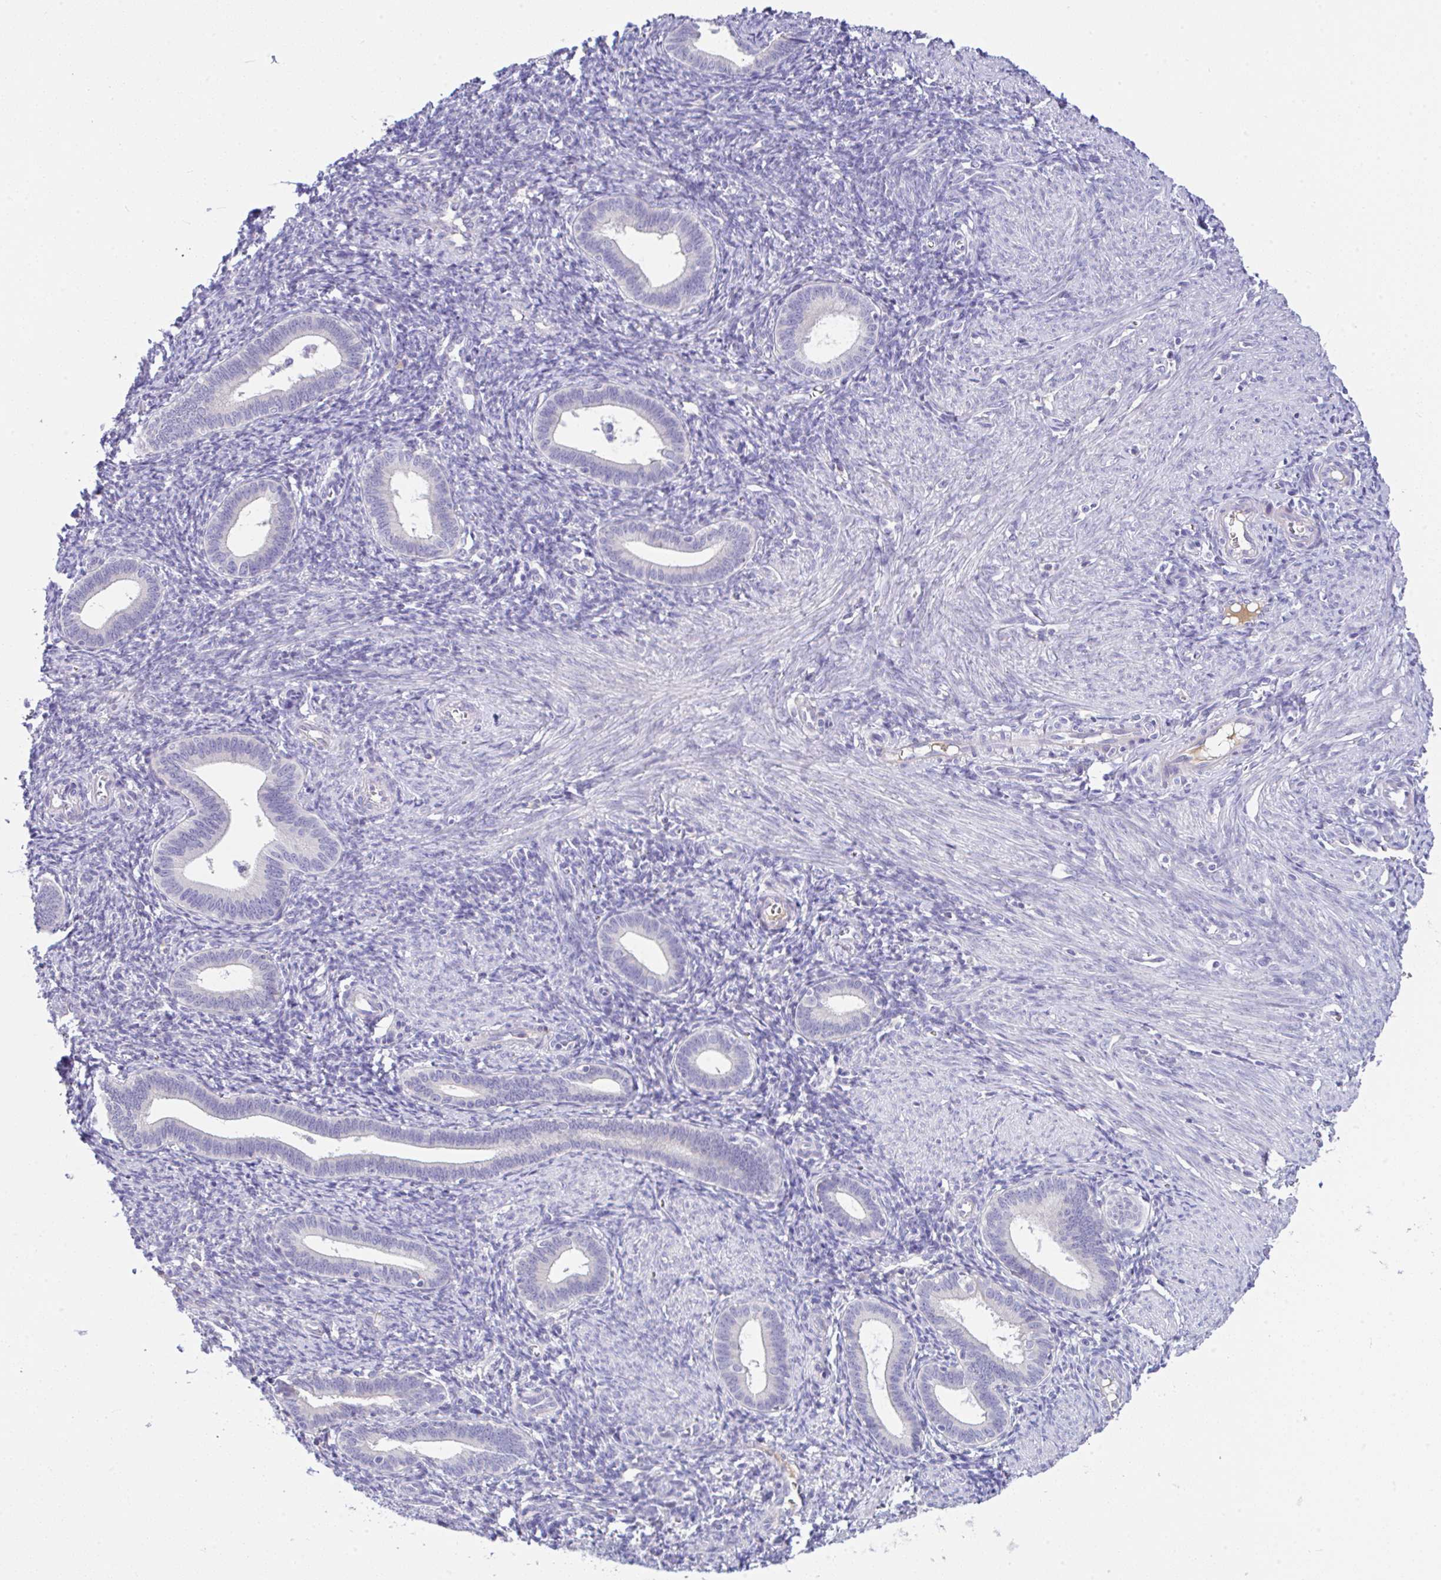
{"staining": {"intensity": "negative", "quantity": "none", "location": "none"}, "tissue": "endometrium", "cell_type": "Cells in endometrial stroma", "image_type": "normal", "snomed": [{"axis": "morphology", "description": "Normal tissue, NOS"}, {"axis": "topography", "description": "Endometrium"}], "caption": "Endometrium stained for a protein using immunohistochemistry displays no expression cells in endometrial stroma.", "gene": "SERPINE3", "patient": {"sex": "female", "age": 41}}